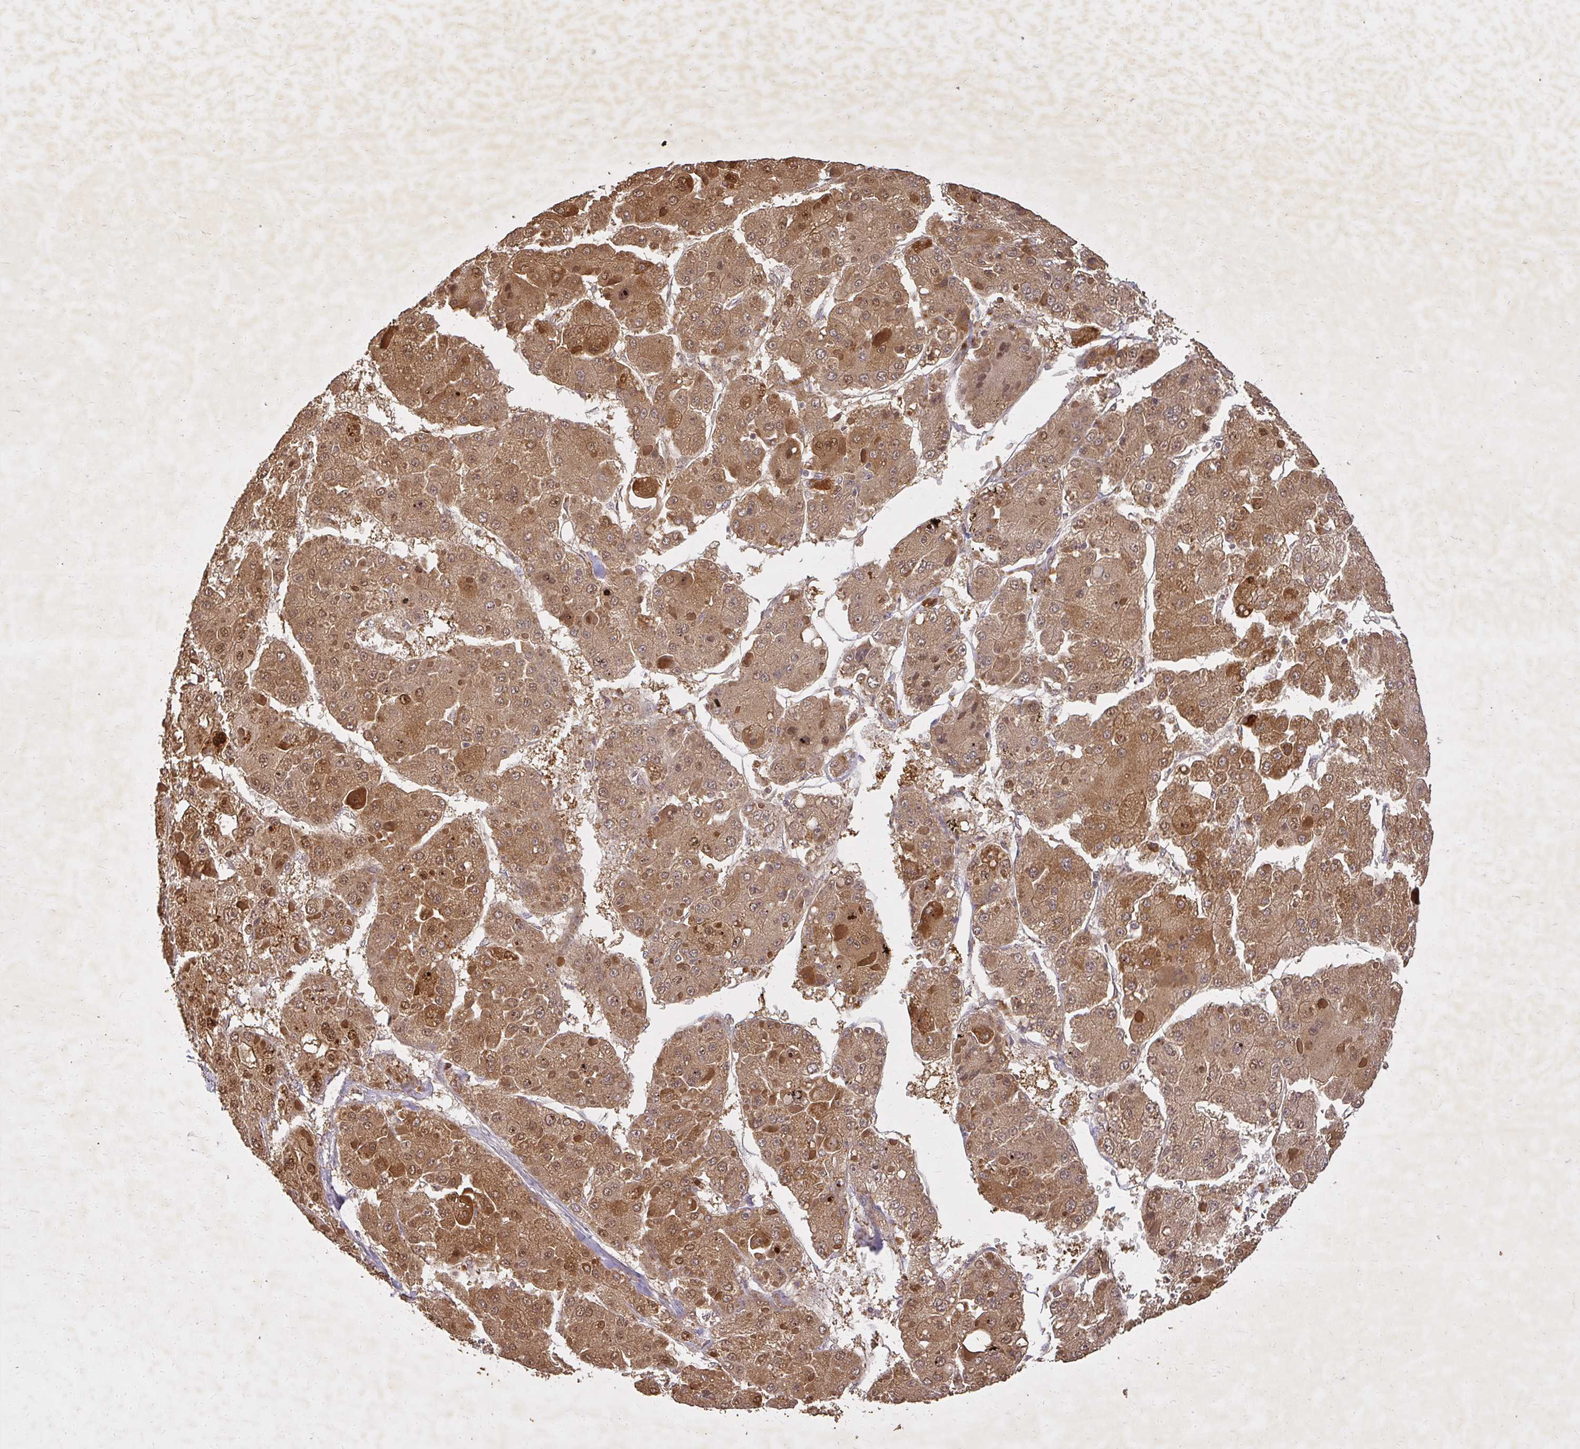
{"staining": {"intensity": "moderate", "quantity": ">75%", "location": "cytoplasmic/membranous,nuclear"}, "tissue": "liver cancer", "cell_type": "Tumor cells", "image_type": "cancer", "snomed": [{"axis": "morphology", "description": "Carcinoma, Hepatocellular, NOS"}, {"axis": "topography", "description": "Liver"}], "caption": "Liver cancer stained with a protein marker reveals moderate staining in tumor cells.", "gene": "LARS2", "patient": {"sex": "female", "age": 73}}